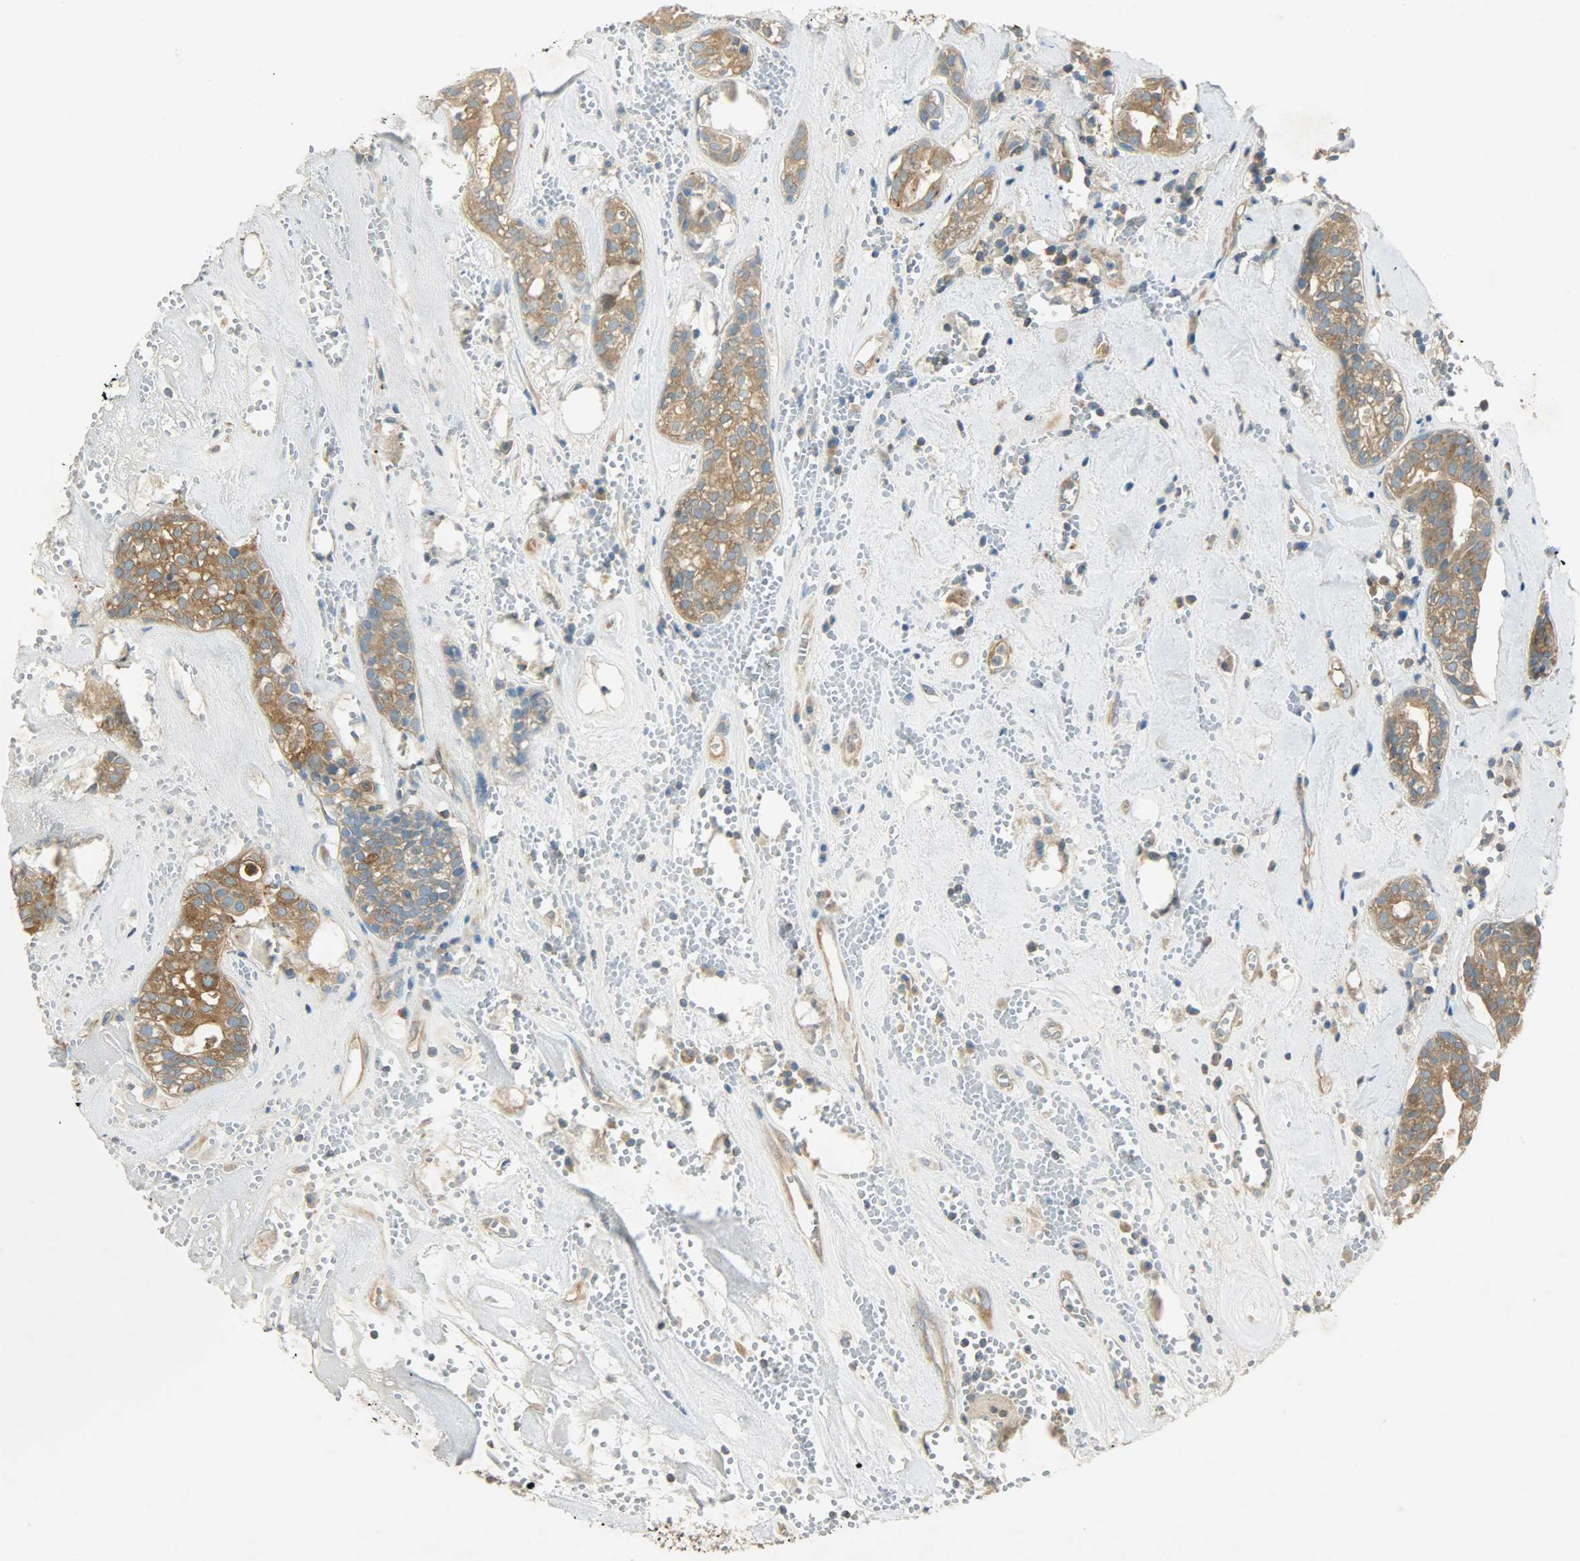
{"staining": {"intensity": "strong", "quantity": ">75%", "location": "cytoplasmic/membranous"}, "tissue": "head and neck cancer", "cell_type": "Tumor cells", "image_type": "cancer", "snomed": [{"axis": "morphology", "description": "Adenocarcinoma, NOS"}, {"axis": "topography", "description": "Salivary gland"}, {"axis": "topography", "description": "Head-Neck"}], "caption": "IHC (DAB) staining of human head and neck cancer exhibits strong cytoplasmic/membranous protein staining in approximately >75% of tumor cells. The staining is performed using DAB brown chromogen to label protein expression. The nuclei are counter-stained blue using hematoxylin.", "gene": "TSC22D2", "patient": {"sex": "female", "age": 65}}